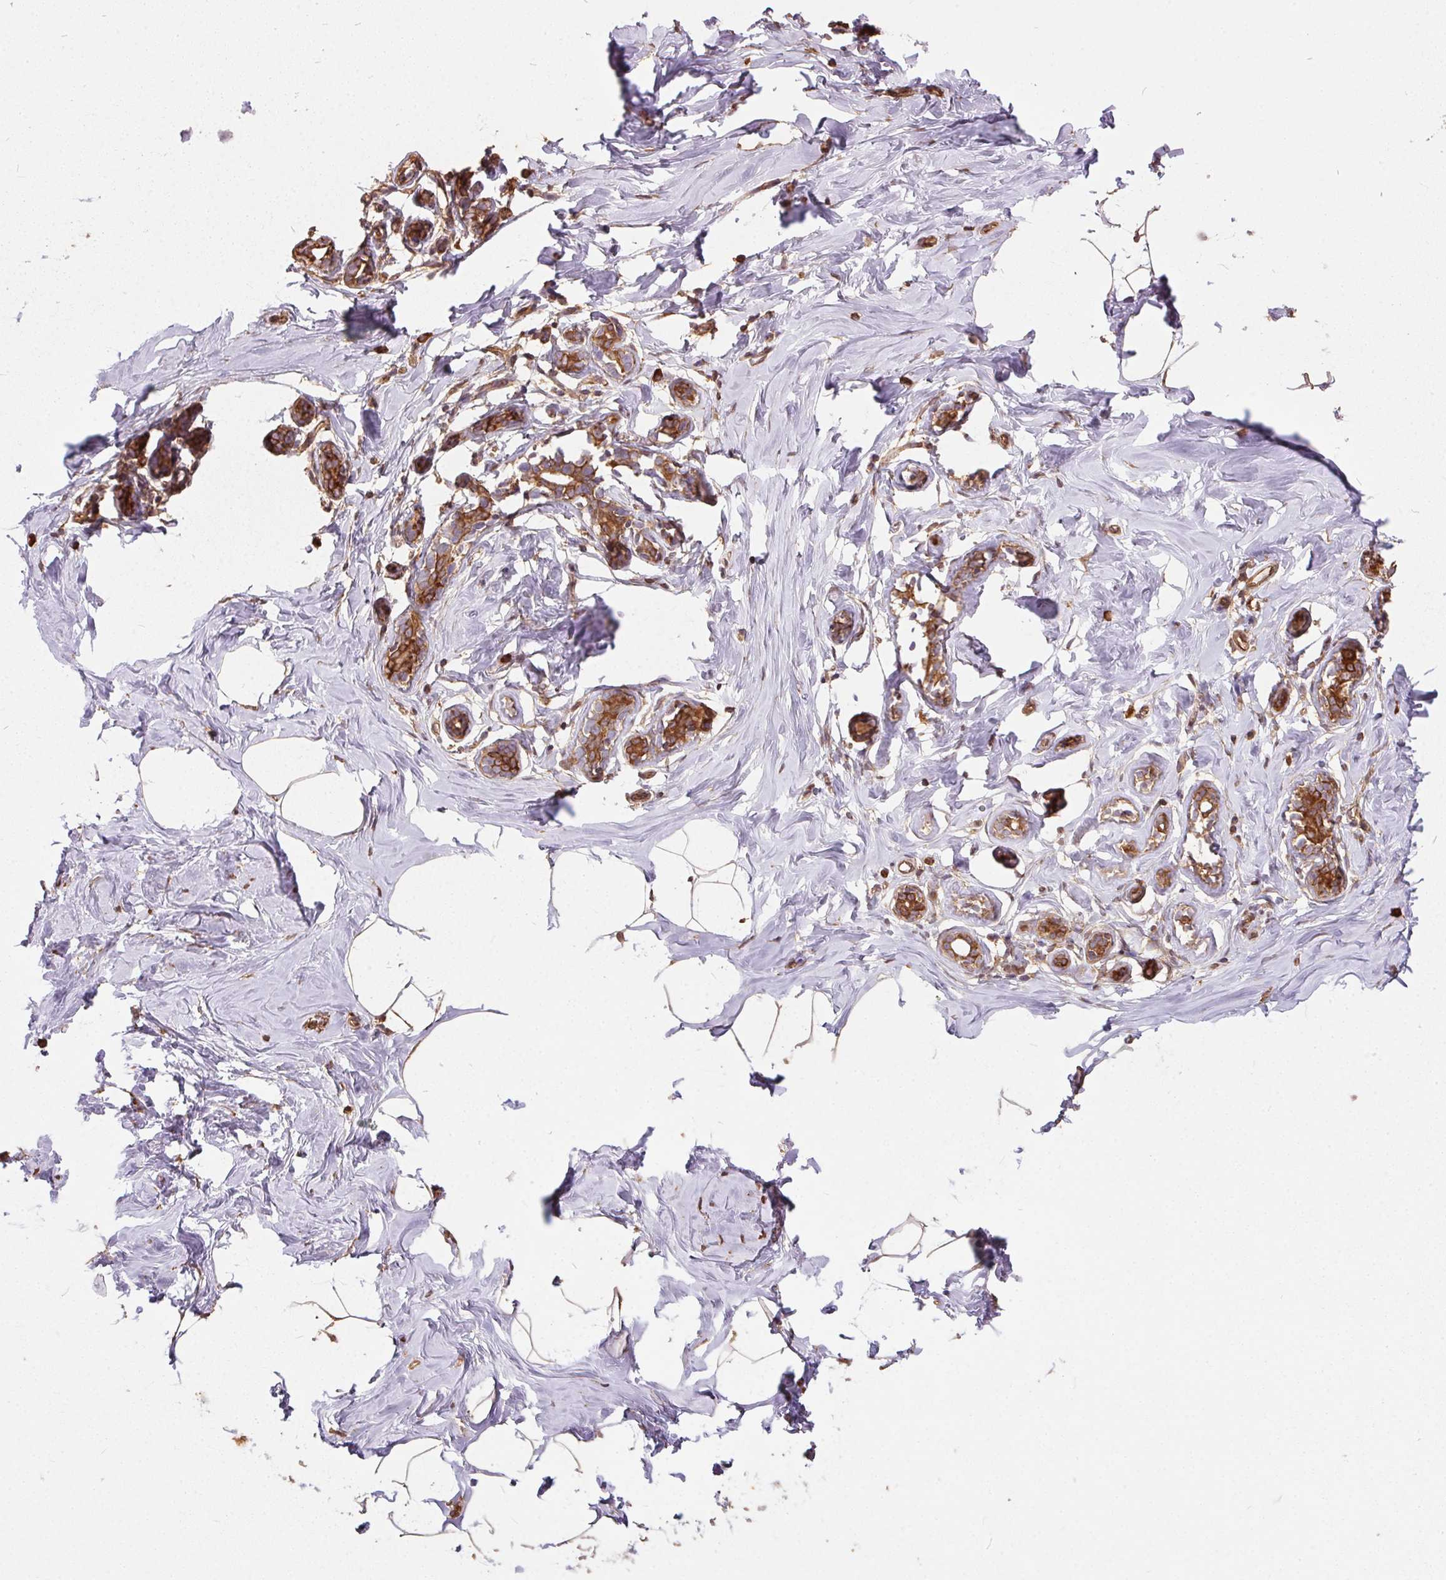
{"staining": {"intensity": "strong", "quantity": ">75%", "location": "cytoplasmic/membranous"}, "tissue": "breast", "cell_type": "Adipocytes", "image_type": "normal", "snomed": [{"axis": "morphology", "description": "Normal tissue, NOS"}, {"axis": "topography", "description": "Breast"}], "caption": "Immunohistochemistry (DAB (3,3'-diaminobenzidine)) staining of benign human breast shows strong cytoplasmic/membranous protein positivity in approximately >75% of adipocytes.", "gene": "EIF2S1", "patient": {"sex": "female", "age": 32}}